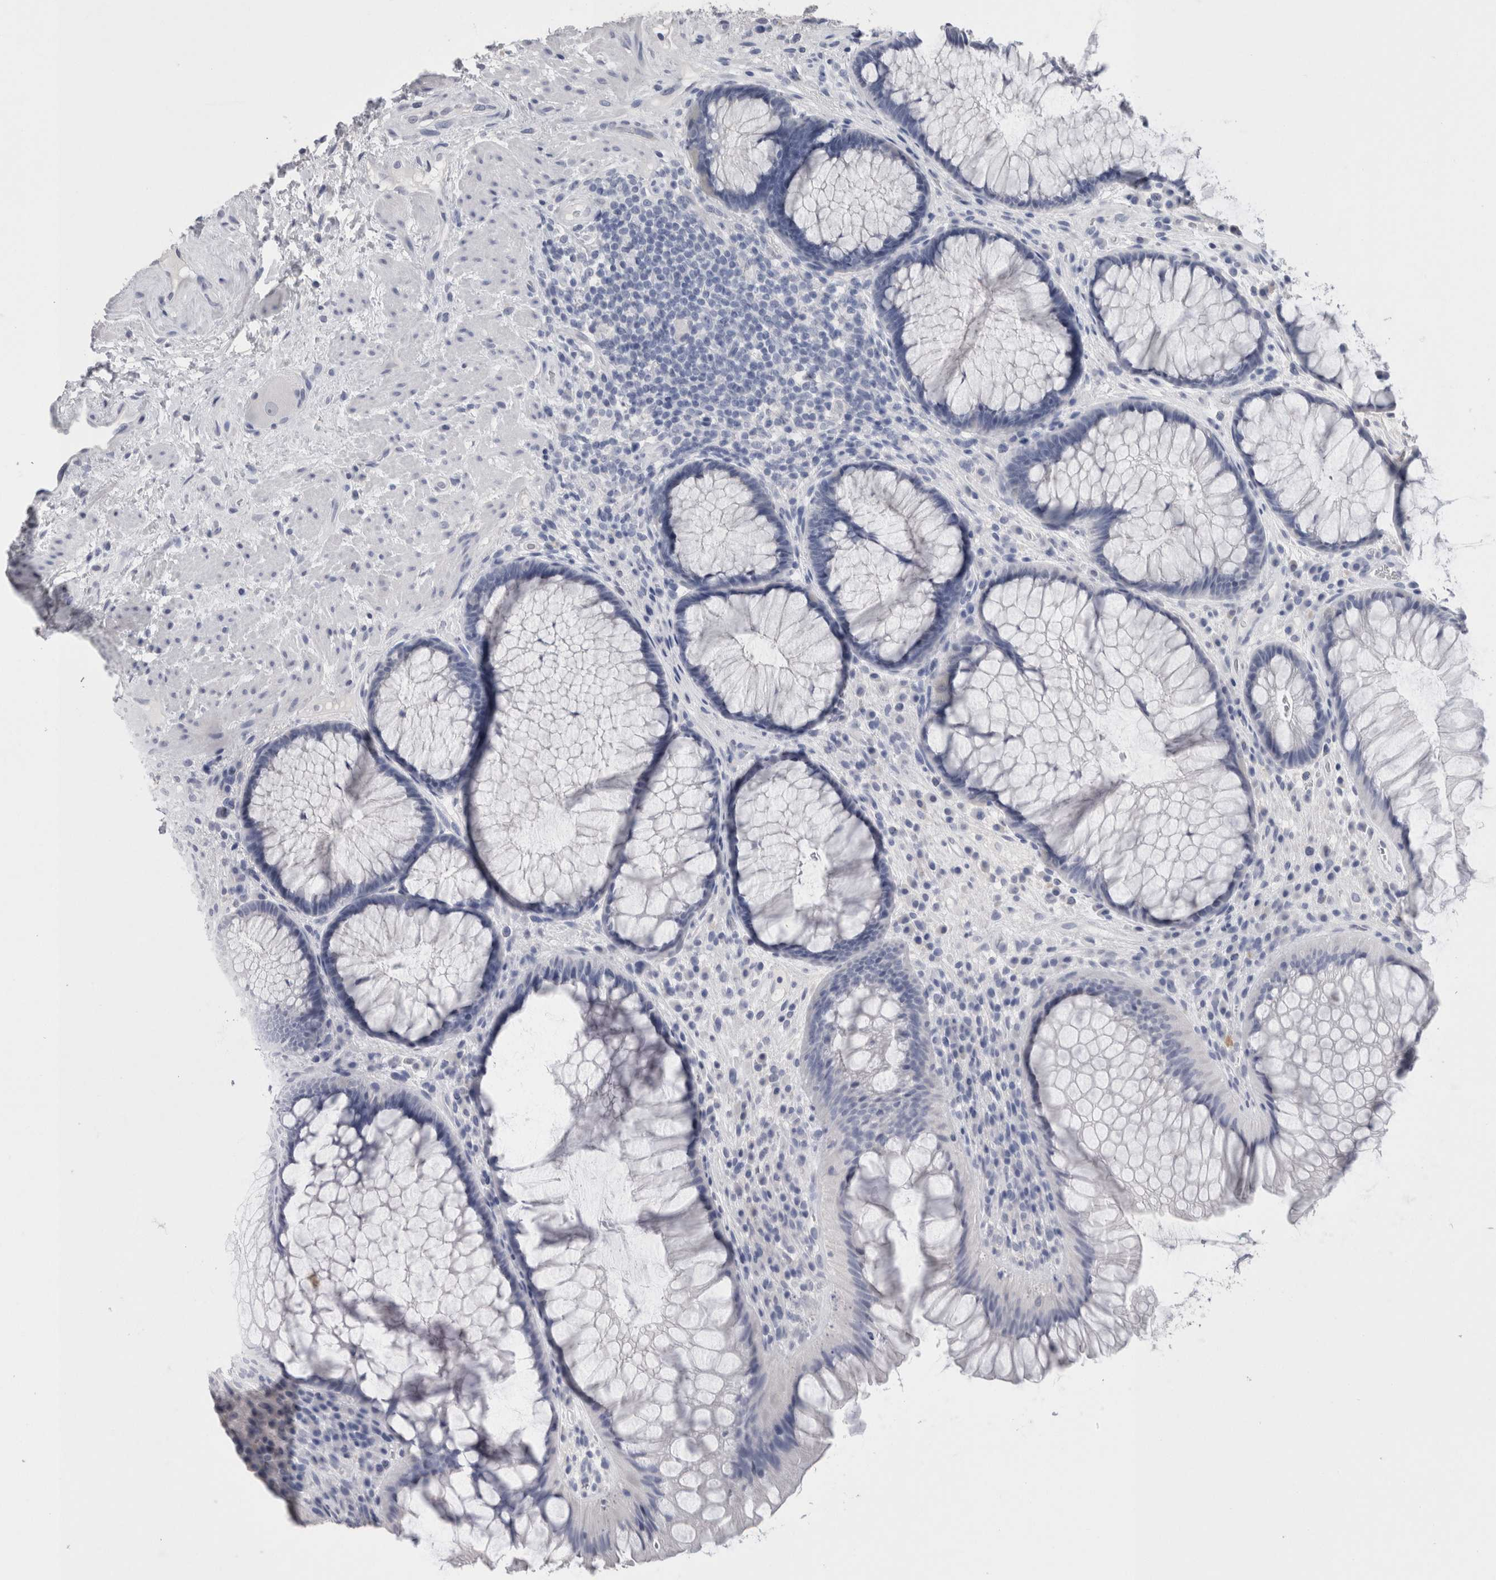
{"staining": {"intensity": "negative", "quantity": "none", "location": "none"}, "tissue": "rectum", "cell_type": "Glandular cells", "image_type": "normal", "snomed": [{"axis": "morphology", "description": "Normal tissue, NOS"}, {"axis": "topography", "description": "Rectum"}], "caption": "DAB (3,3'-diaminobenzidine) immunohistochemical staining of benign human rectum shows no significant expression in glandular cells. The staining was performed using DAB to visualize the protein expression in brown, while the nuclei were stained in blue with hematoxylin (Magnification: 20x).", "gene": "CA8", "patient": {"sex": "male", "age": 51}}